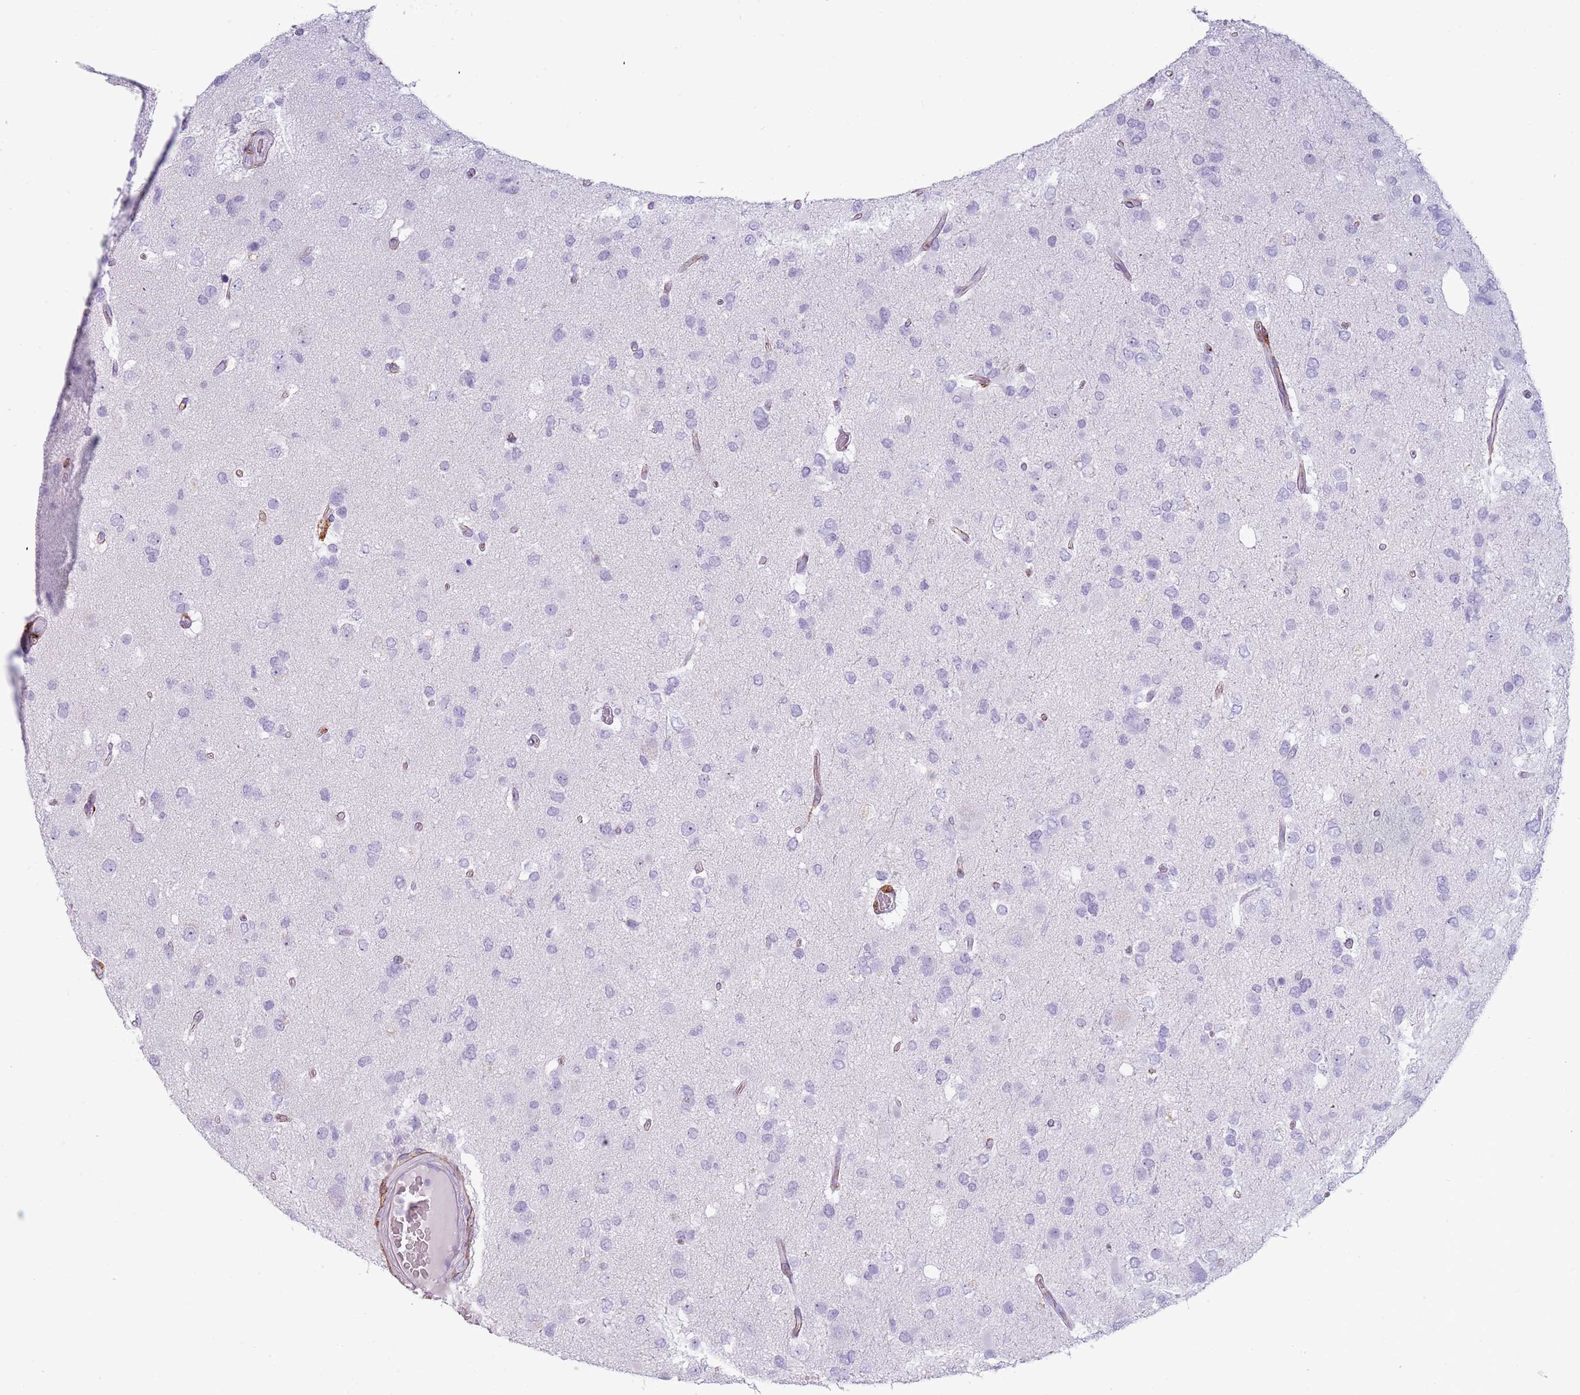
{"staining": {"intensity": "negative", "quantity": "none", "location": "none"}, "tissue": "glioma", "cell_type": "Tumor cells", "image_type": "cancer", "snomed": [{"axis": "morphology", "description": "Glioma, malignant, High grade"}, {"axis": "topography", "description": "Brain"}], "caption": "Tumor cells are negative for protein expression in human glioma.", "gene": "COLEC12", "patient": {"sex": "male", "age": 53}}